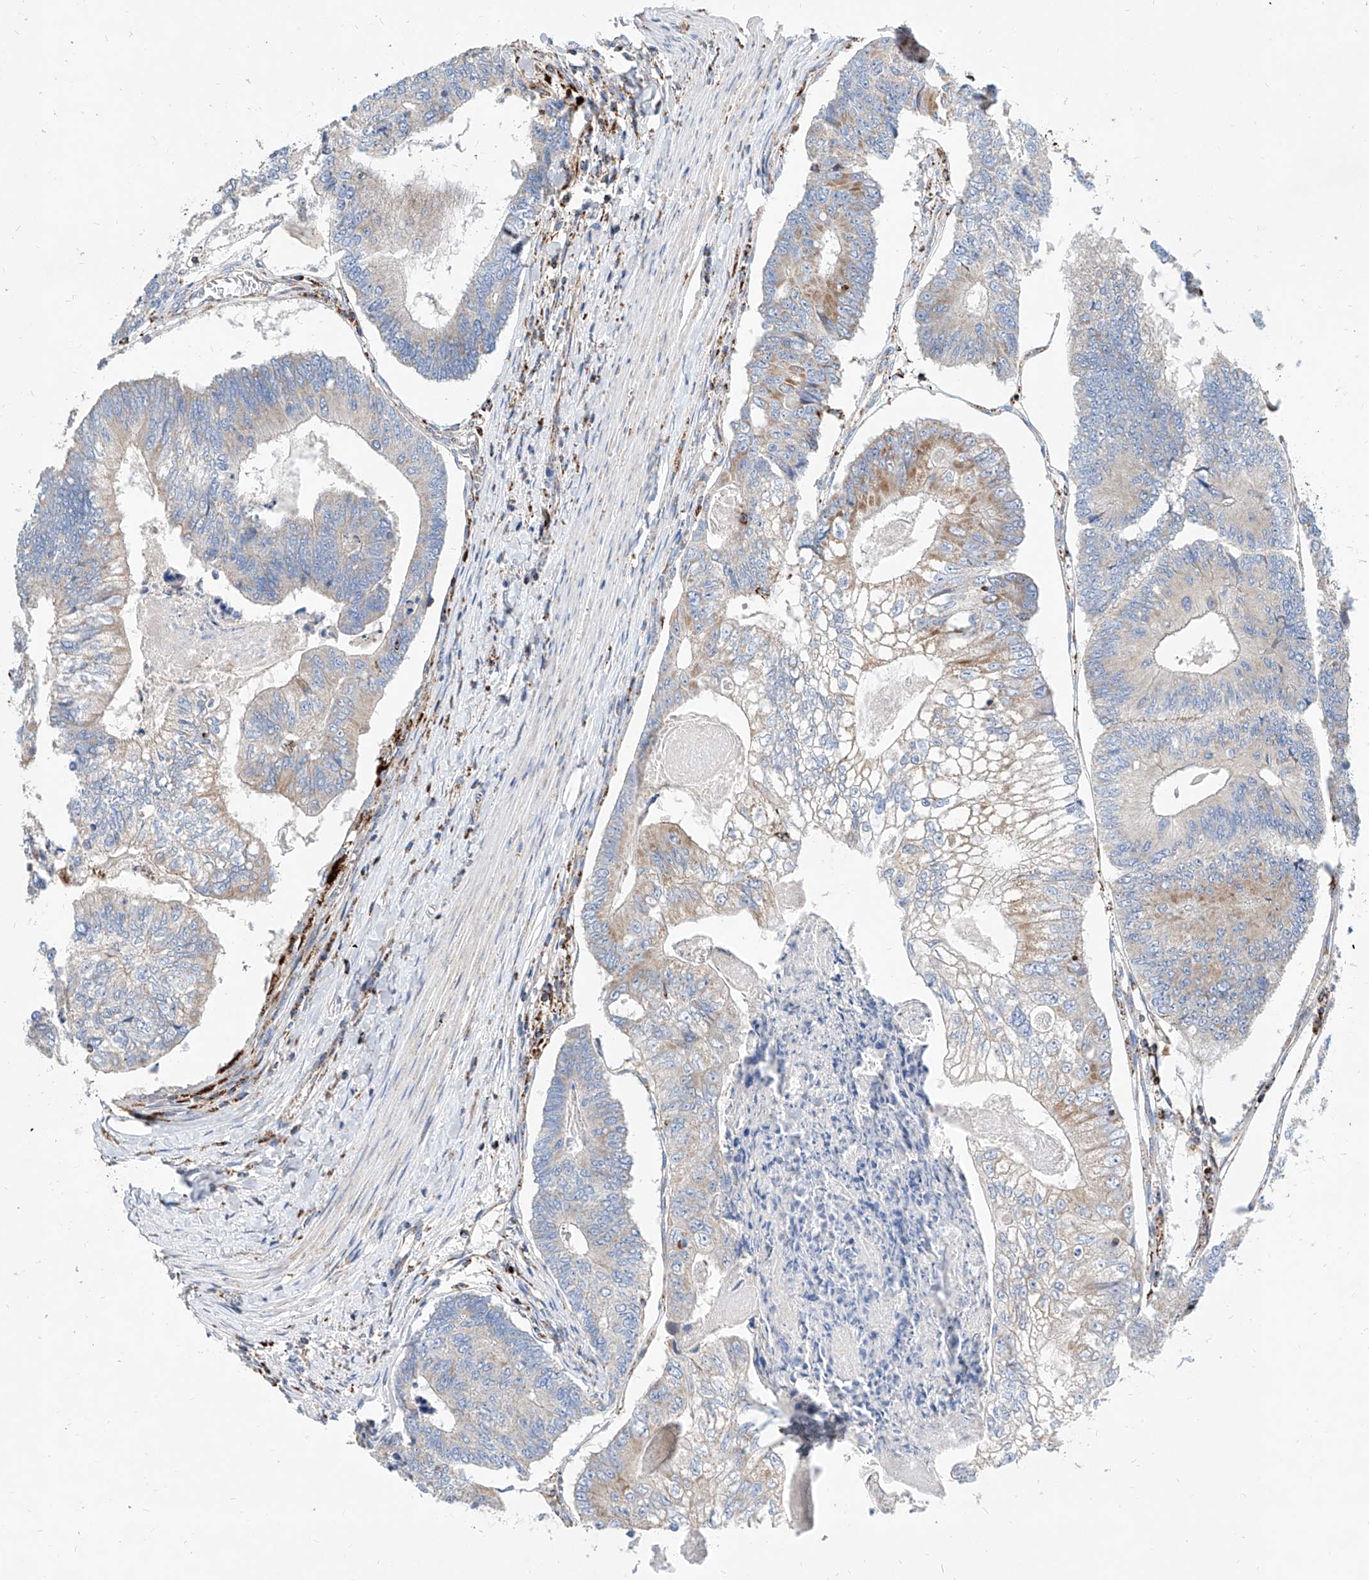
{"staining": {"intensity": "moderate", "quantity": "<25%", "location": "cytoplasmic/membranous"}, "tissue": "colorectal cancer", "cell_type": "Tumor cells", "image_type": "cancer", "snomed": [{"axis": "morphology", "description": "Adenocarcinoma, NOS"}, {"axis": "topography", "description": "Colon"}], "caption": "Colorectal cancer (adenocarcinoma) tissue demonstrates moderate cytoplasmic/membranous positivity in approximately <25% of tumor cells", "gene": "CPNE5", "patient": {"sex": "female", "age": 67}}